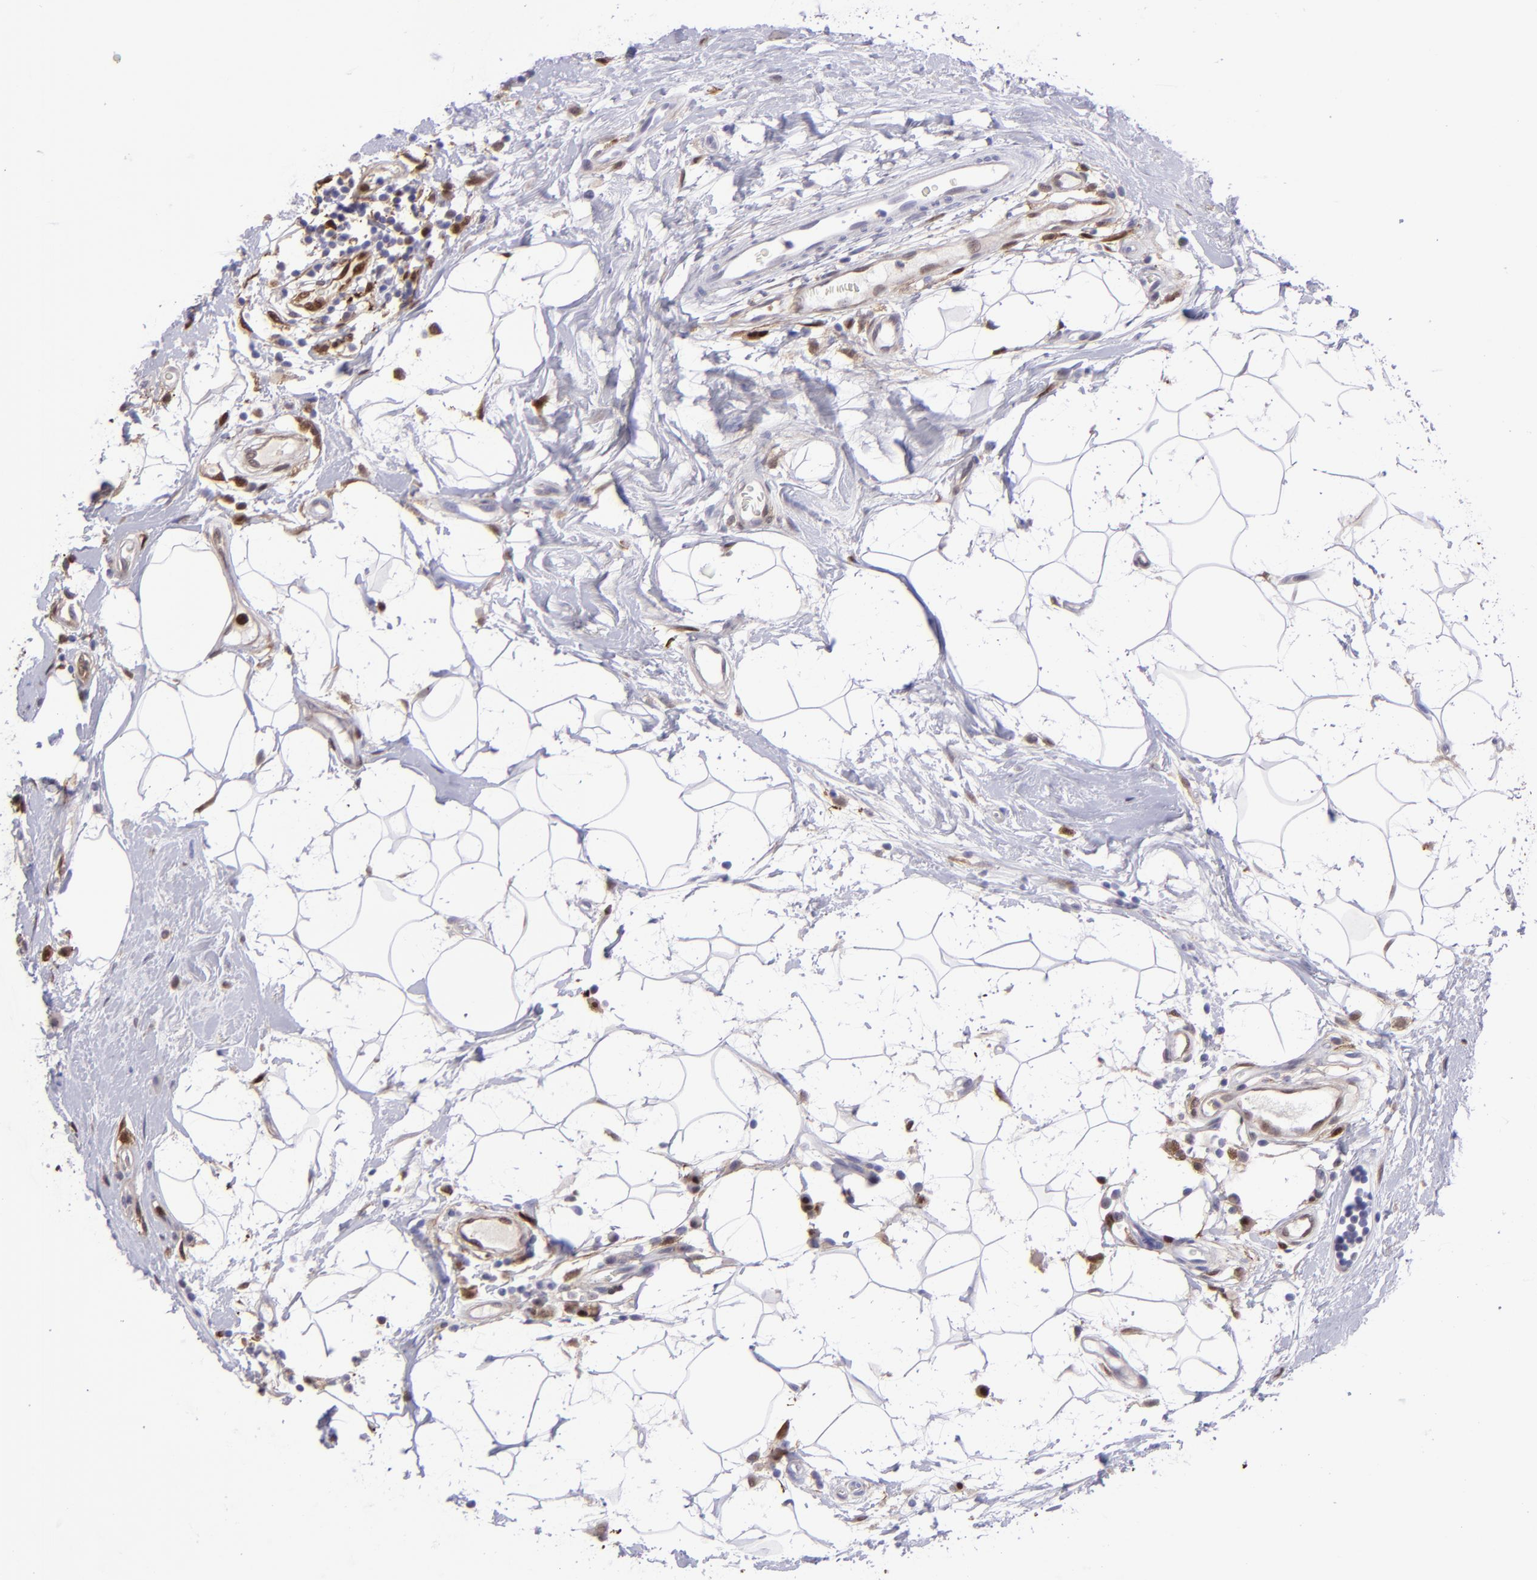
{"staining": {"intensity": "weak", "quantity": "<25%", "location": "cytoplasmic/membranous,nuclear"}, "tissue": "breast cancer", "cell_type": "Tumor cells", "image_type": "cancer", "snomed": [{"axis": "morphology", "description": "Duct carcinoma"}, {"axis": "topography", "description": "Breast"}], "caption": "This image is of breast cancer (invasive ductal carcinoma) stained with IHC to label a protein in brown with the nuclei are counter-stained blue. There is no positivity in tumor cells.", "gene": "TYMP", "patient": {"sex": "female", "age": 40}}